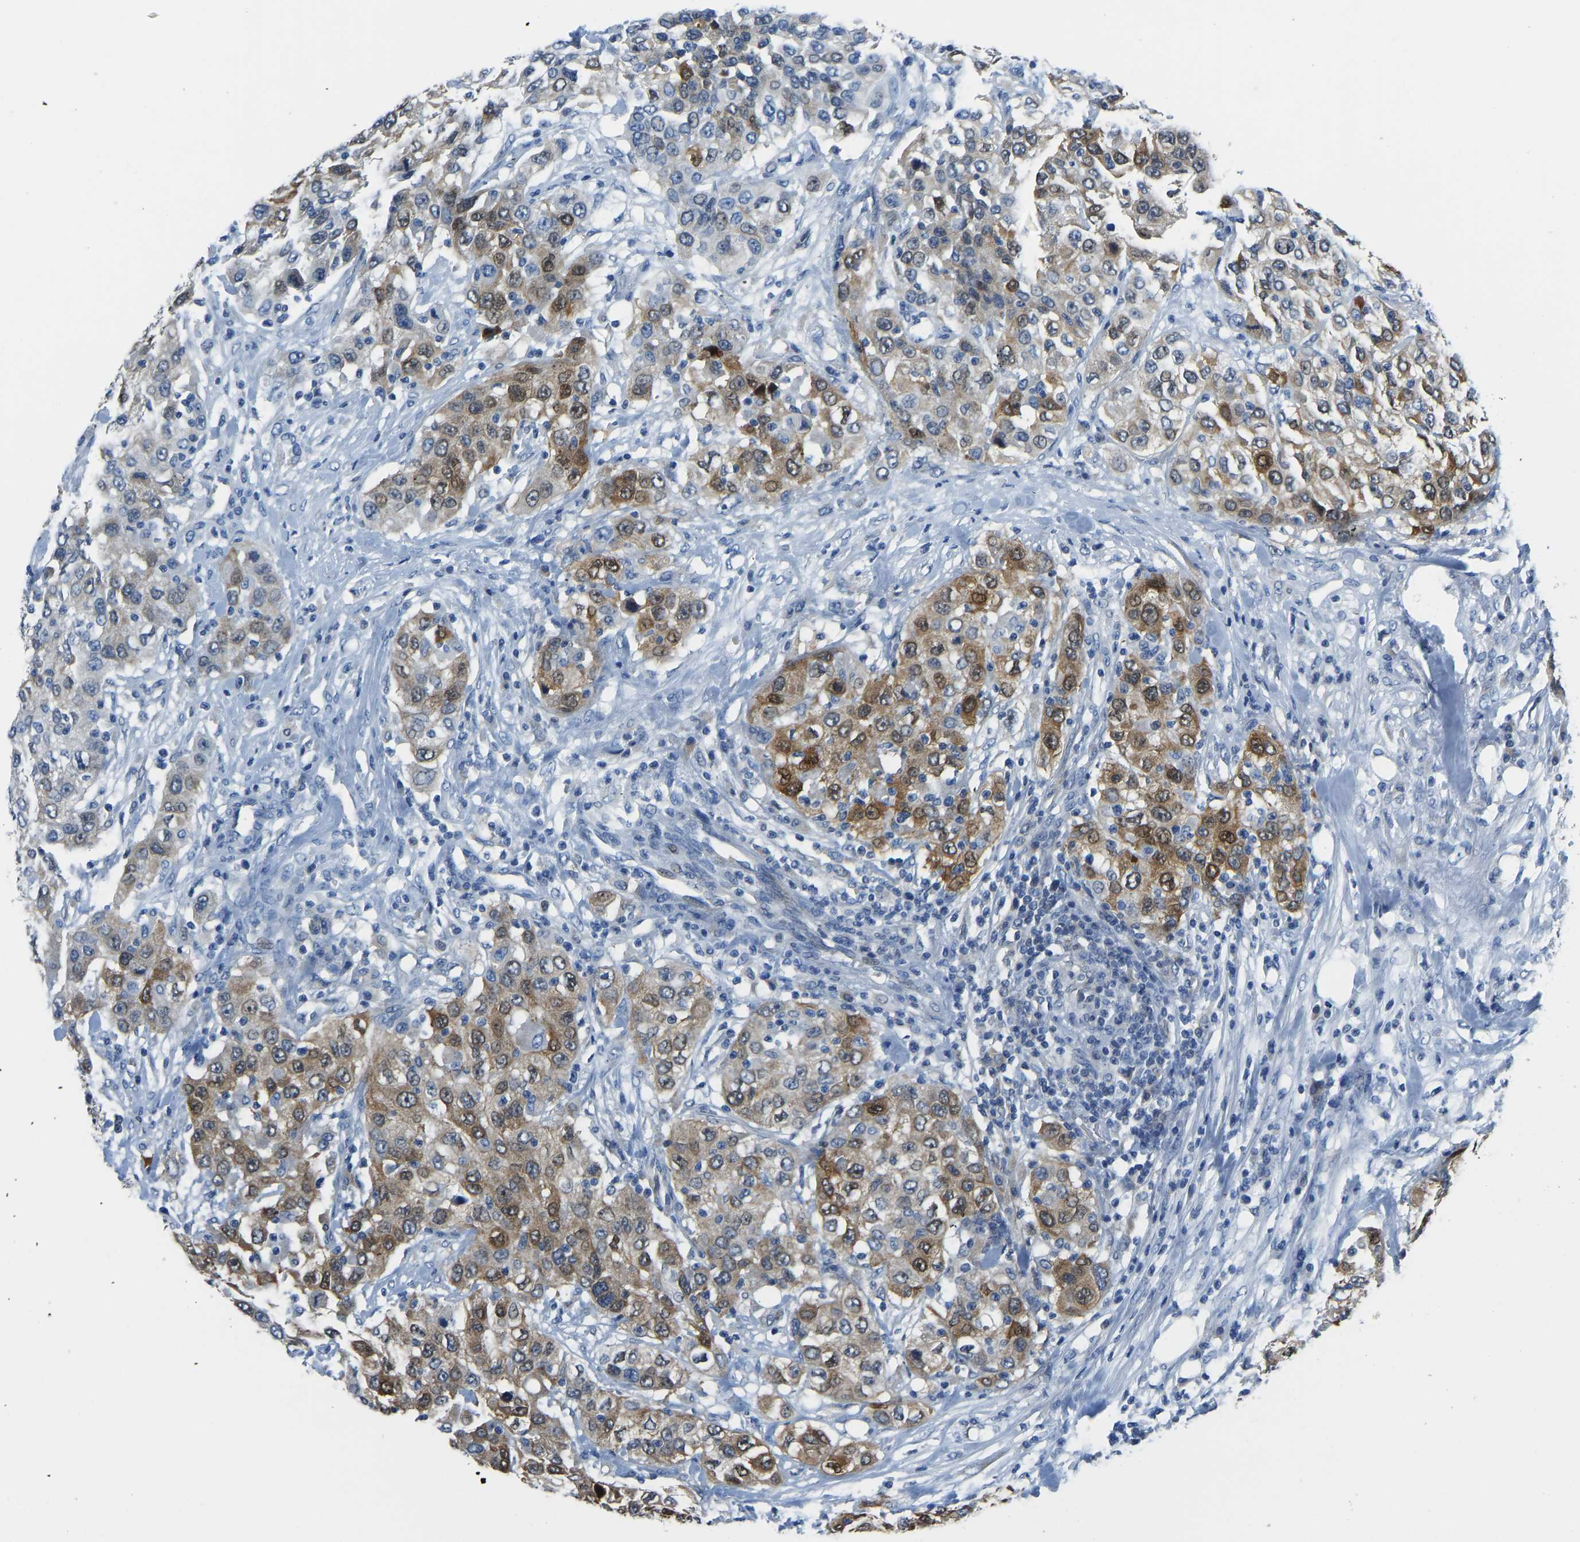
{"staining": {"intensity": "moderate", "quantity": ">75%", "location": "cytoplasmic/membranous,nuclear"}, "tissue": "urothelial cancer", "cell_type": "Tumor cells", "image_type": "cancer", "snomed": [{"axis": "morphology", "description": "Urothelial carcinoma, High grade"}, {"axis": "topography", "description": "Urinary bladder"}], "caption": "Protein expression analysis of urothelial cancer exhibits moderate cytoplasmic/membranous and nuclear expression in about >75% of tumor cells.", "gene": "SERPINB3", "patient": {"sex": "female", "age": 80}}